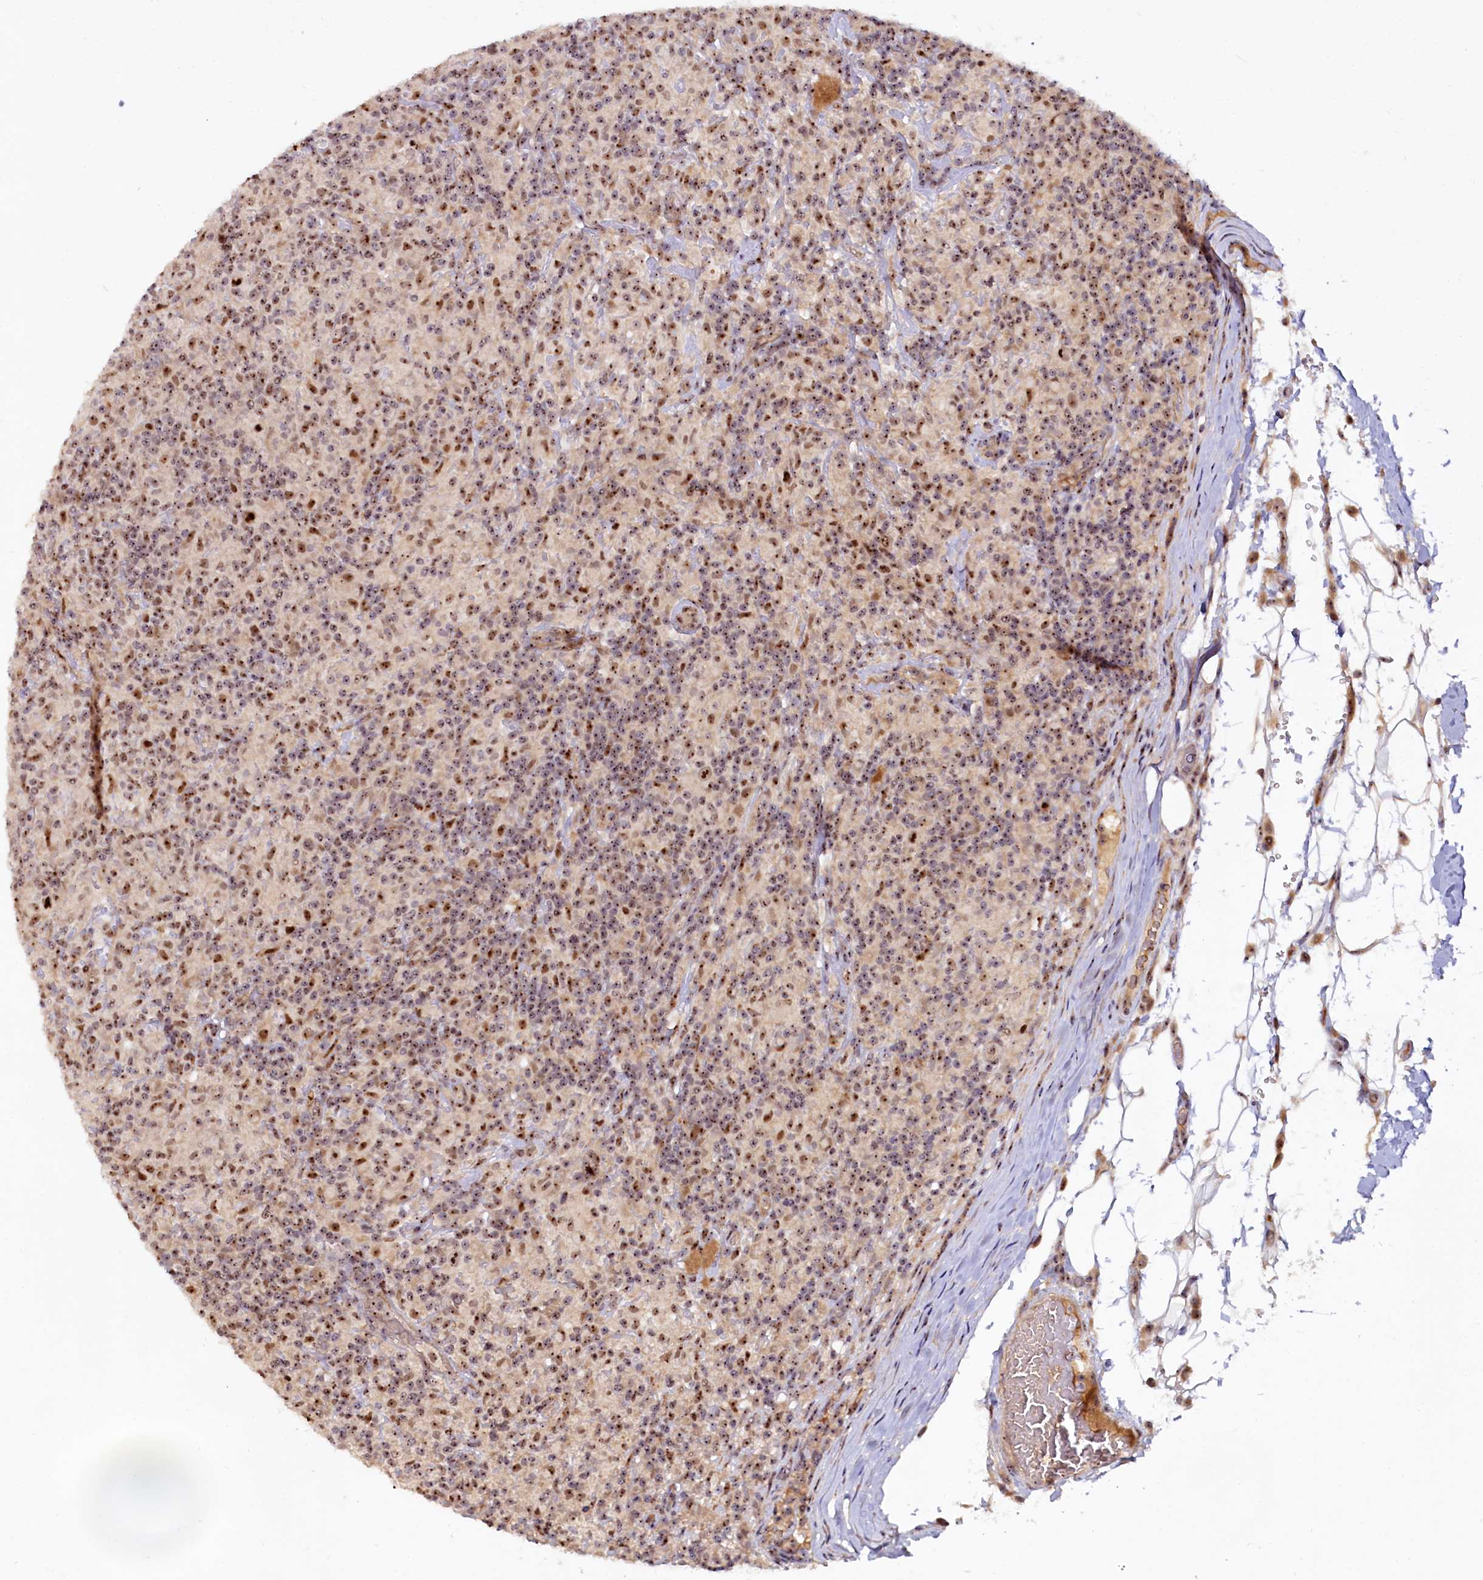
{"staining": {"intensity": "strong", "quantity": ">75%", "location": "nuclear"}, "tissue": "lymphoma", "cell_type": "Tumor cells", "image_type": "cancer", "snomed": [{"axis": "morphology", "description": "Hodgkin's disease, NOS"}, {"axis": "topography", "description": "Lymph node"}], "caption": "The histopathology image shows a brown stain indicating the presence of a protein in the nuclear of tumor cells in Hodgkin's disease.", "gene": "TCOF1", "patient": {"sex": "male", "age": 70}}